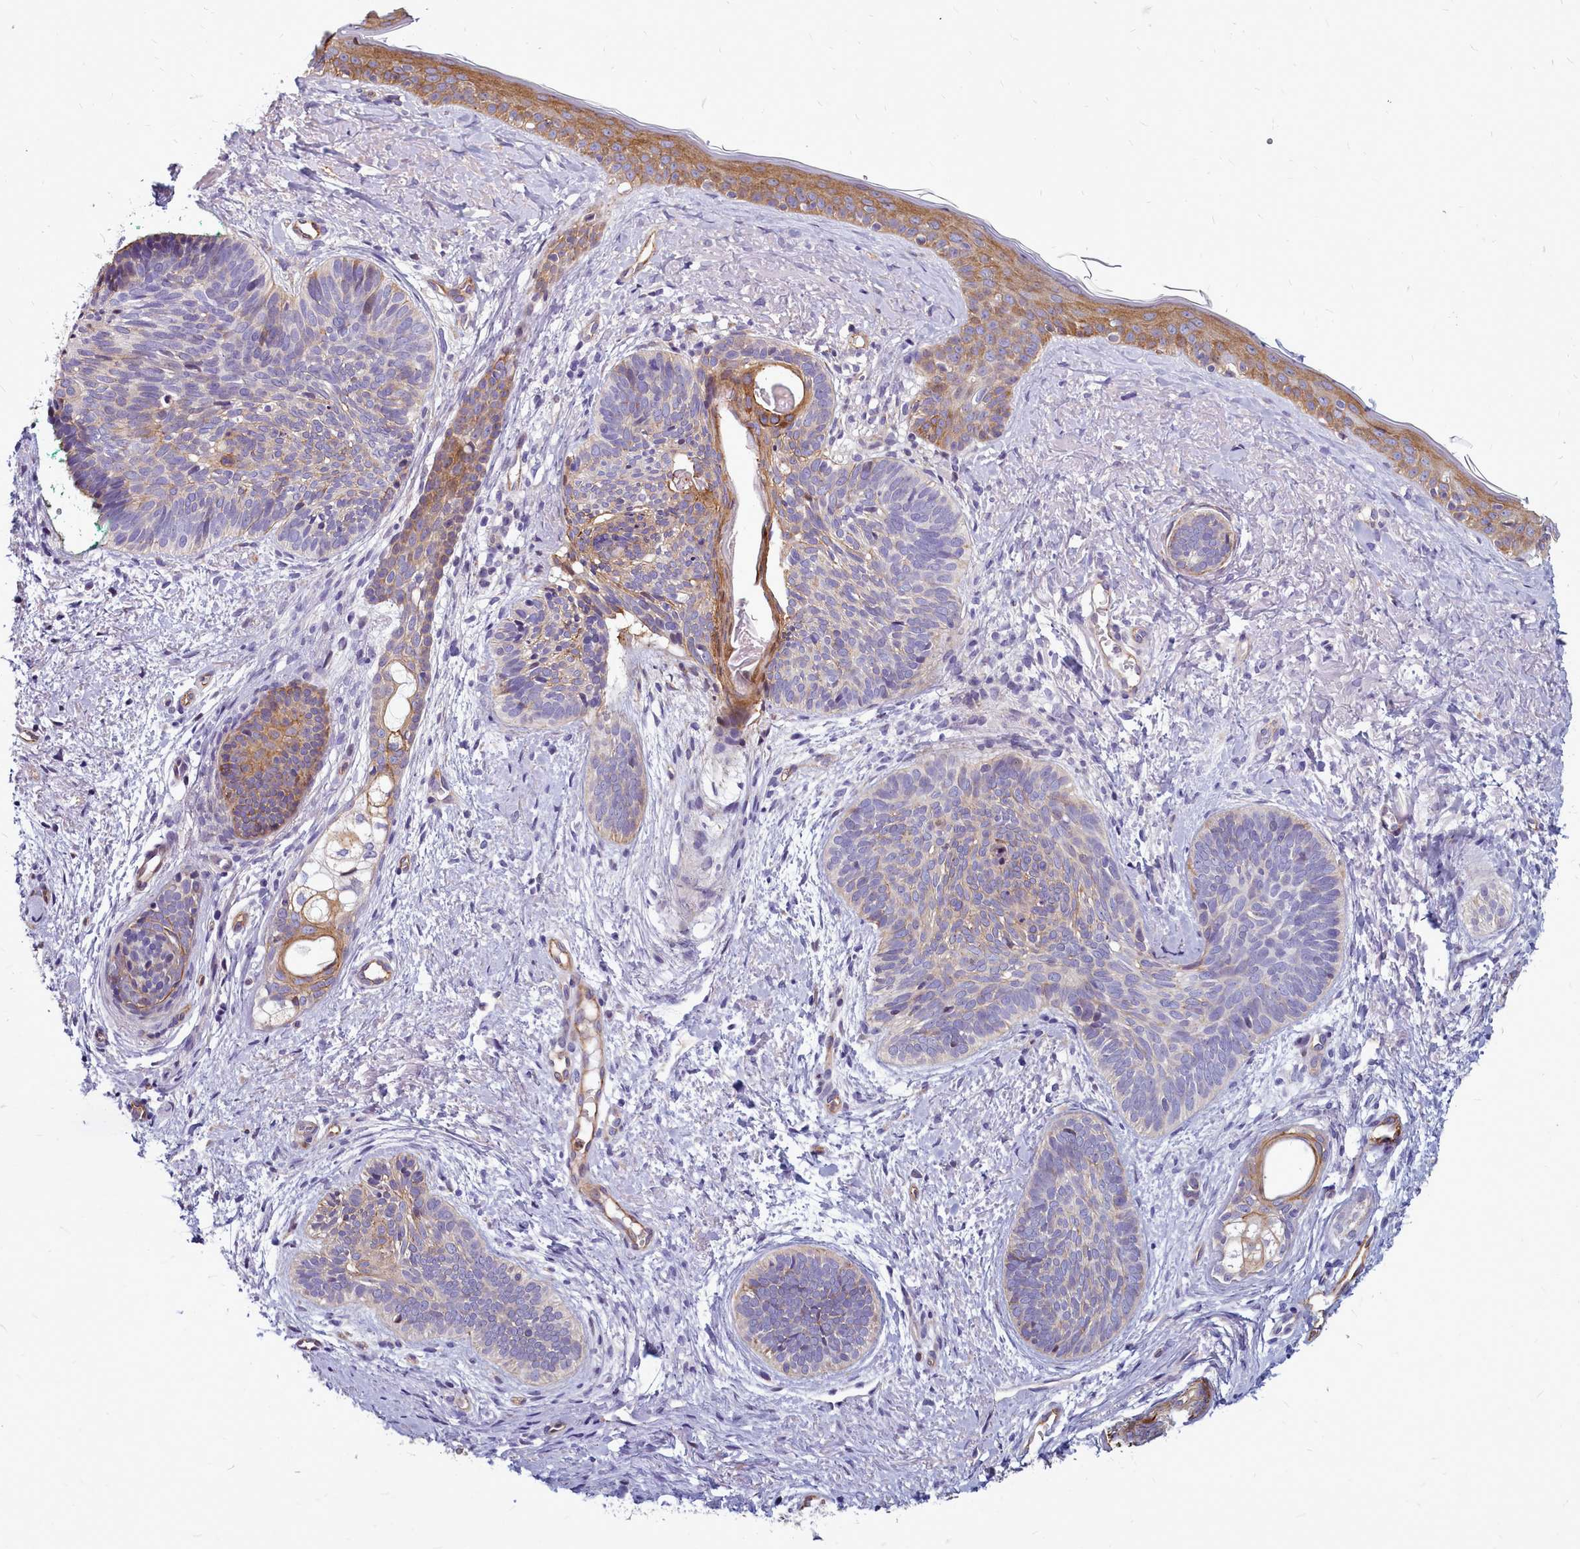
{"staining": {"intensity": "negative", "quantity": "none", "location": "none"}, "tissue": "skin cancer", "cell_type": "Tumor cells", "image_type": "cancer", "snomed": [{"axis": "morphology", "description": "Basal cell carcinoma"}, {"axis": "topography", "description": "Skin"}], "caption": "Histopathology image shows no significant protein positivity in tumor cells of skin cancer (basal cell carcinoma). (DAB IHC visualized using brightfield microscopy, high magnification).", "gene": "TTC5", "patient": {"sex": "female", "age": 81}}